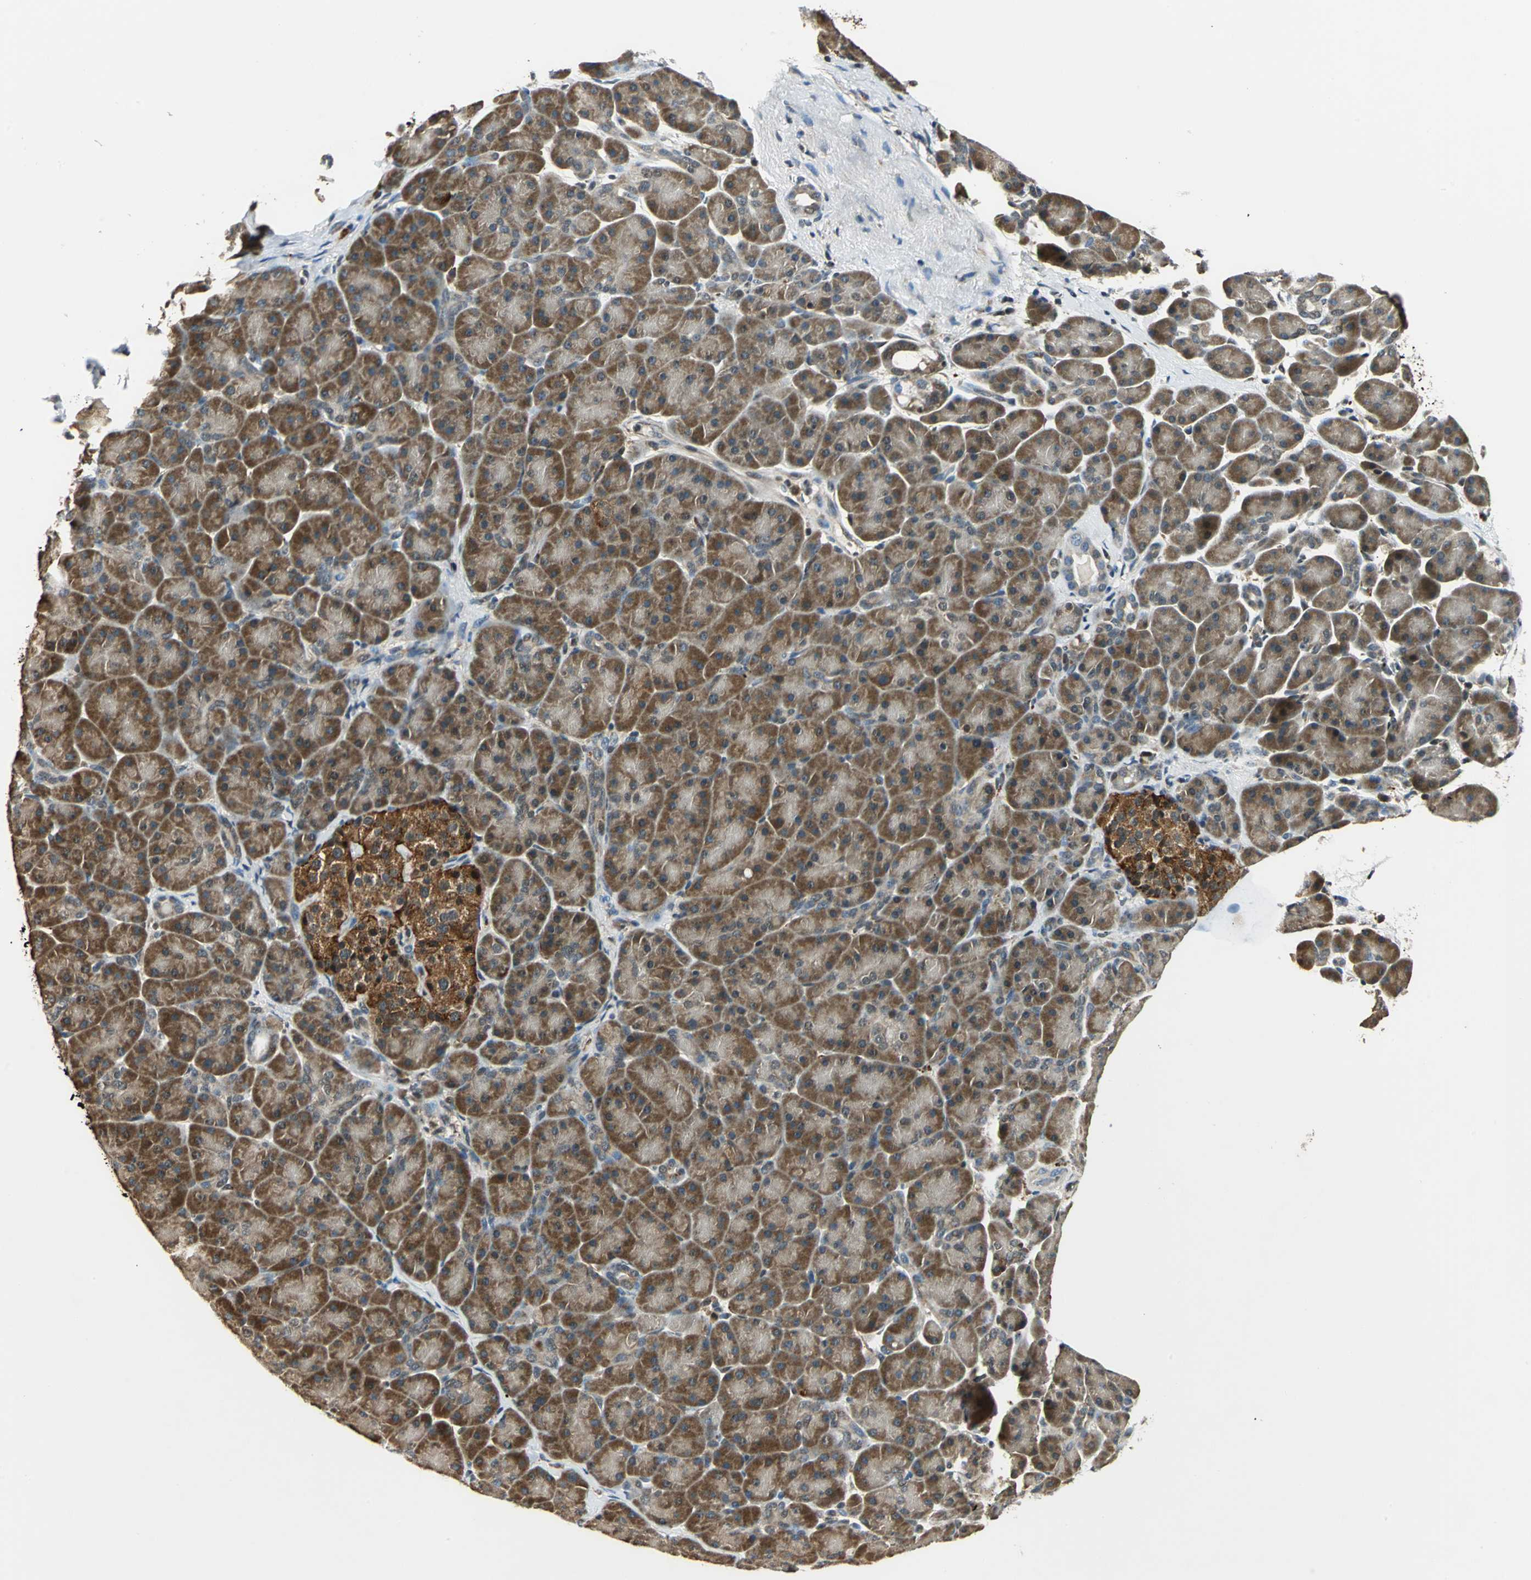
{"staining": {"intensity": "moderate", "quantity": ">75%", "location": "cytoplasmic/membranous,nuclear"}, "tissue": "pancreas", "cell_type": "Exocrine glandular cells", "image_type": "normal", "snomed": [{"axis": "morphology", "description": "Normal tissue, NOS"}, {"axis": "topography", "description": "Pancreas"}], "caption": "Immunohistochemical staining of benign pancreas shows >75% levels of moderate cytoplasmic/membranous,nuclear protein staining in approximately >75% of exocrine glandular cells.", "gene": "PPP1R13L", "patient": {"sex": "male", "age": 66}}